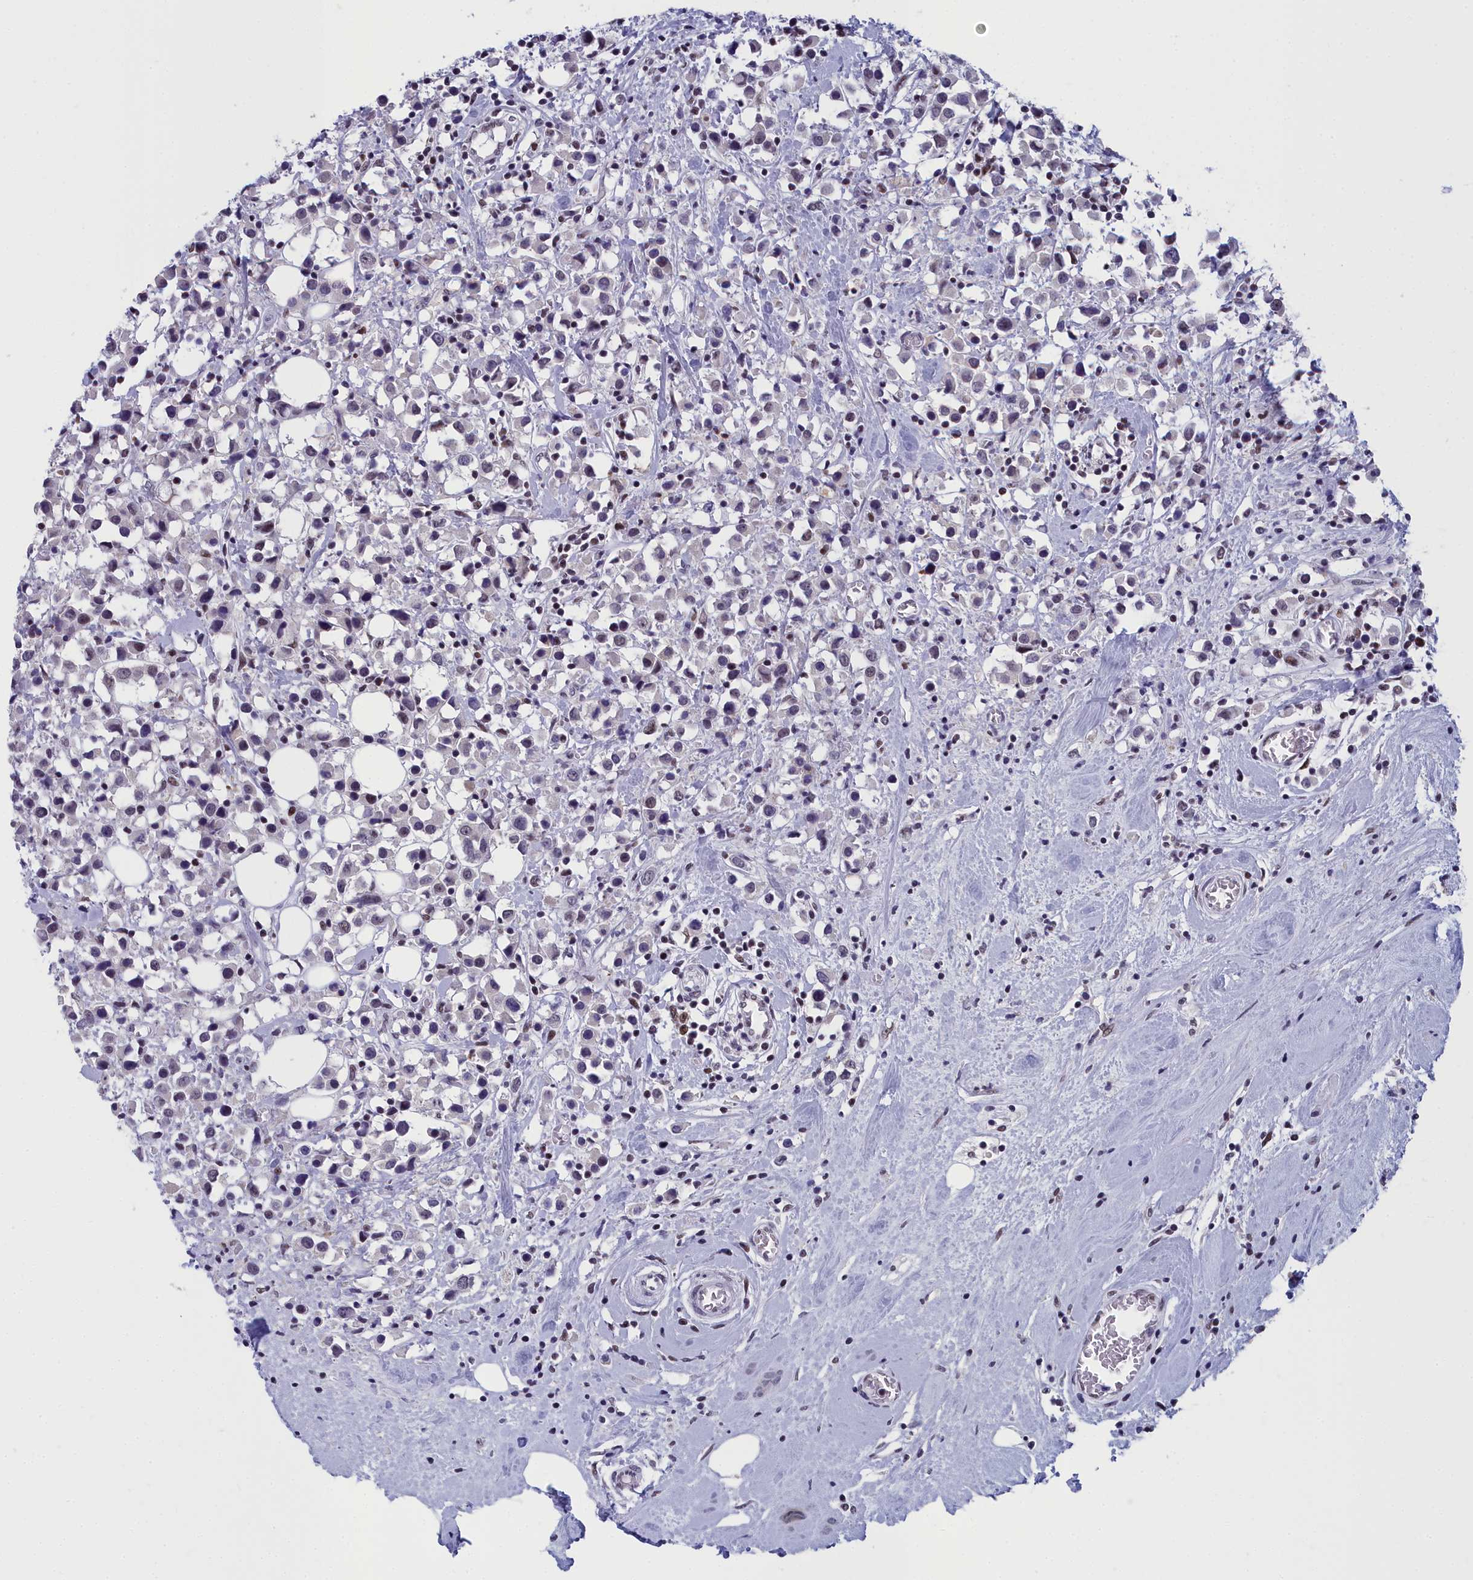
{"staining": {"intensity": "weak", "quantity": "<25%", "location": "nuclear"}, "tissue": "breast cancer", "cell_type": "Tumor cells", "image_type": "cancer", "snomed": [{"axis": "morphology", "description": "Duct carcinoma"}, {"axis": "topography", "description": "Breast"}], "caption": "This image is of invasive ductal carcinoma (breast) stained with immunohistochemistry to label a protein in brown with the nuclei are counter-stained blue. There is no staining in tumor cells. (DAB immunohistochemistry, high magnification).", "gene": "CCDC97", "patient": {"sex": "female", "age": 61}}